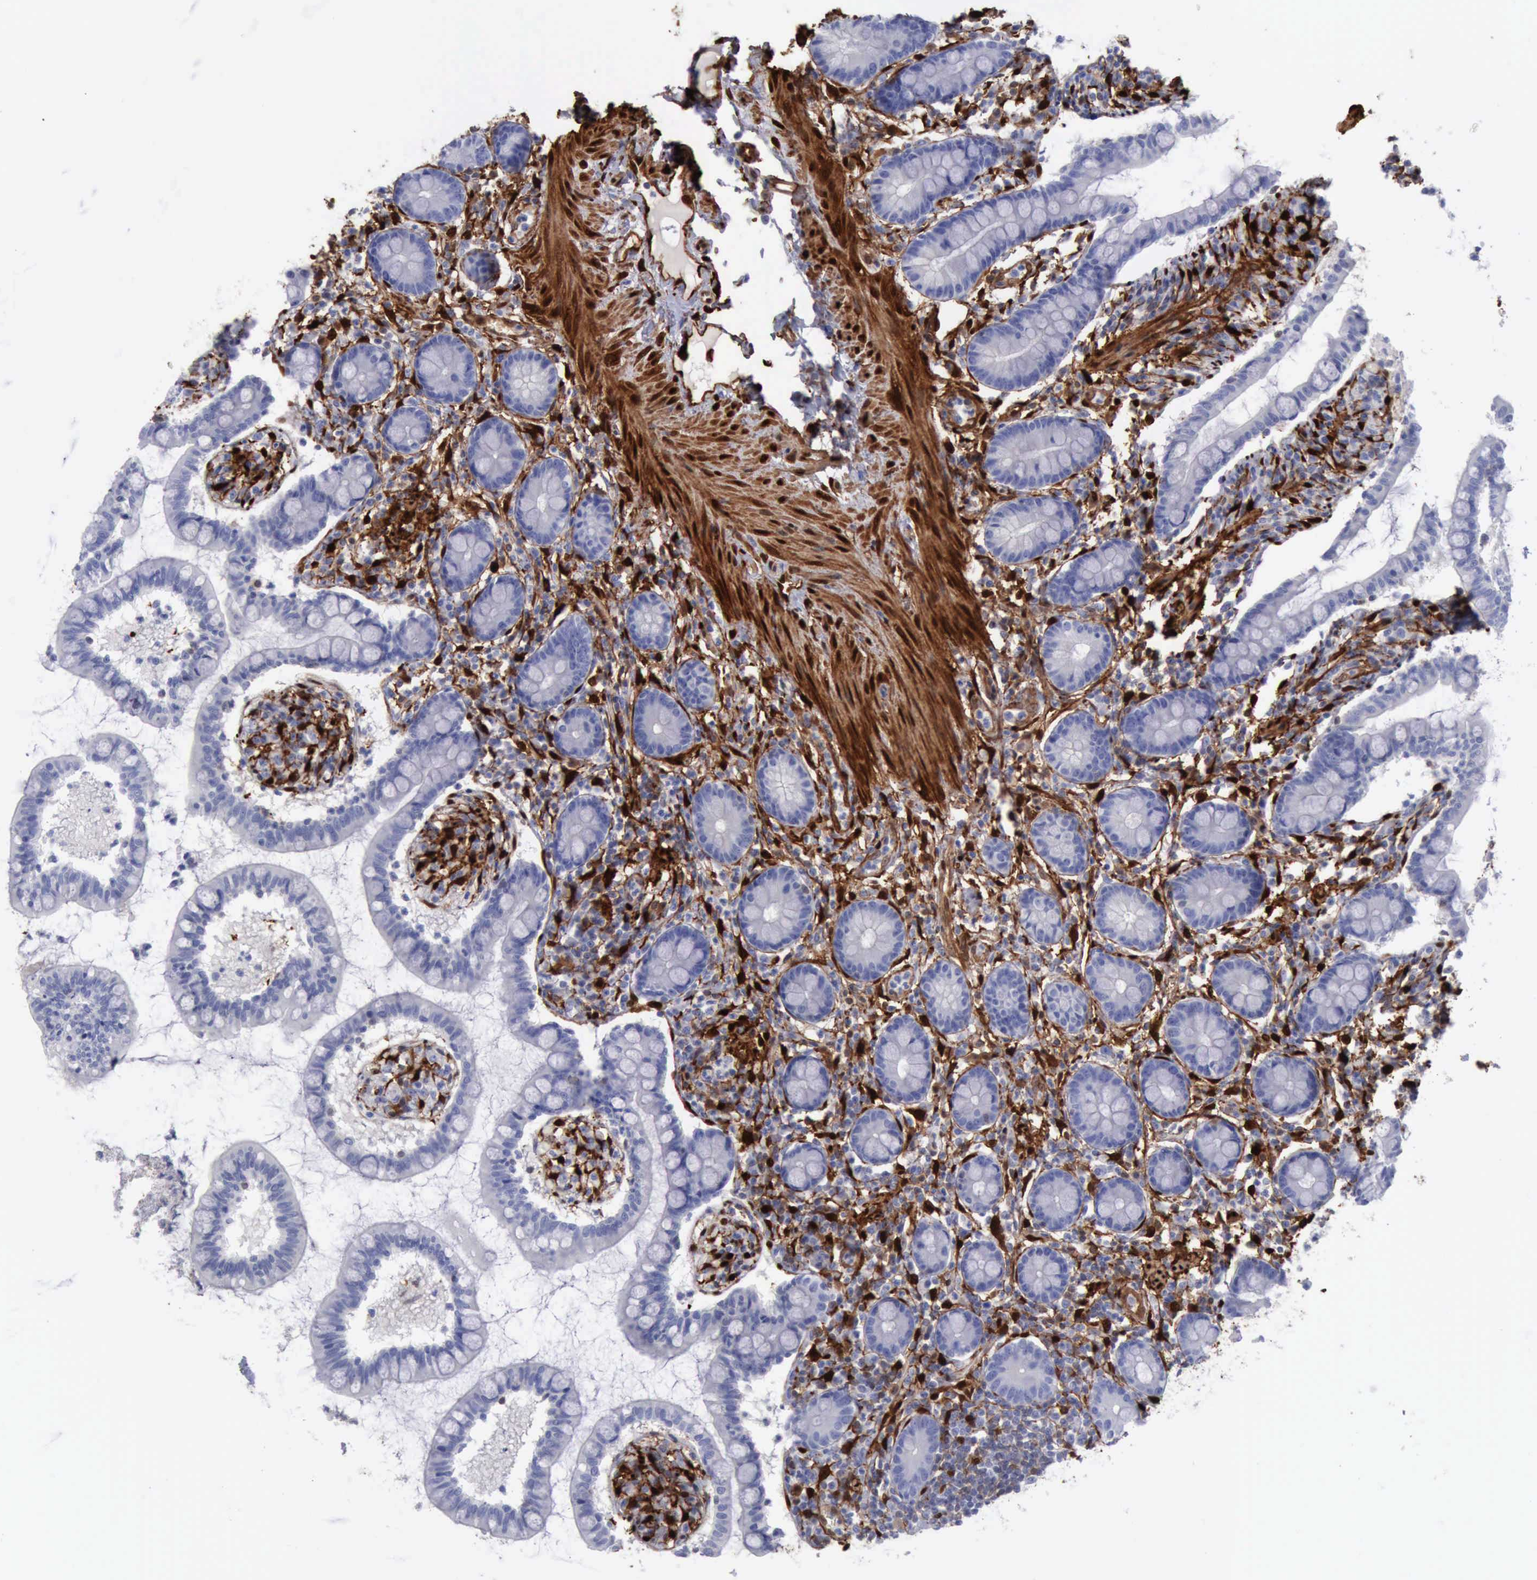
{"staining": {"intensity": "negative", "quantity": "none", "location": "none"}, "tissue": "small intestine", "cell_type": "Glandular cells", "image_type": "normal", "snomed": [{"axis": "morphology", "description": "Normal tissue, NOS"}, {"axis": "topography", "description": "Small intestine"}], "caption": "This photomicrograph is of benign small intestine stained with IHC to label a protein in brown with the nuclei are counter-stained blue. There is no staining in glandular cells. The staining was performed using DAB to visualize the protein expression in brown, while the nuclei were stained in blue with hematoxylin (Magnification: 20x).", "gene": "FHL1", "patient": {"sex": "female", "age": 61}}